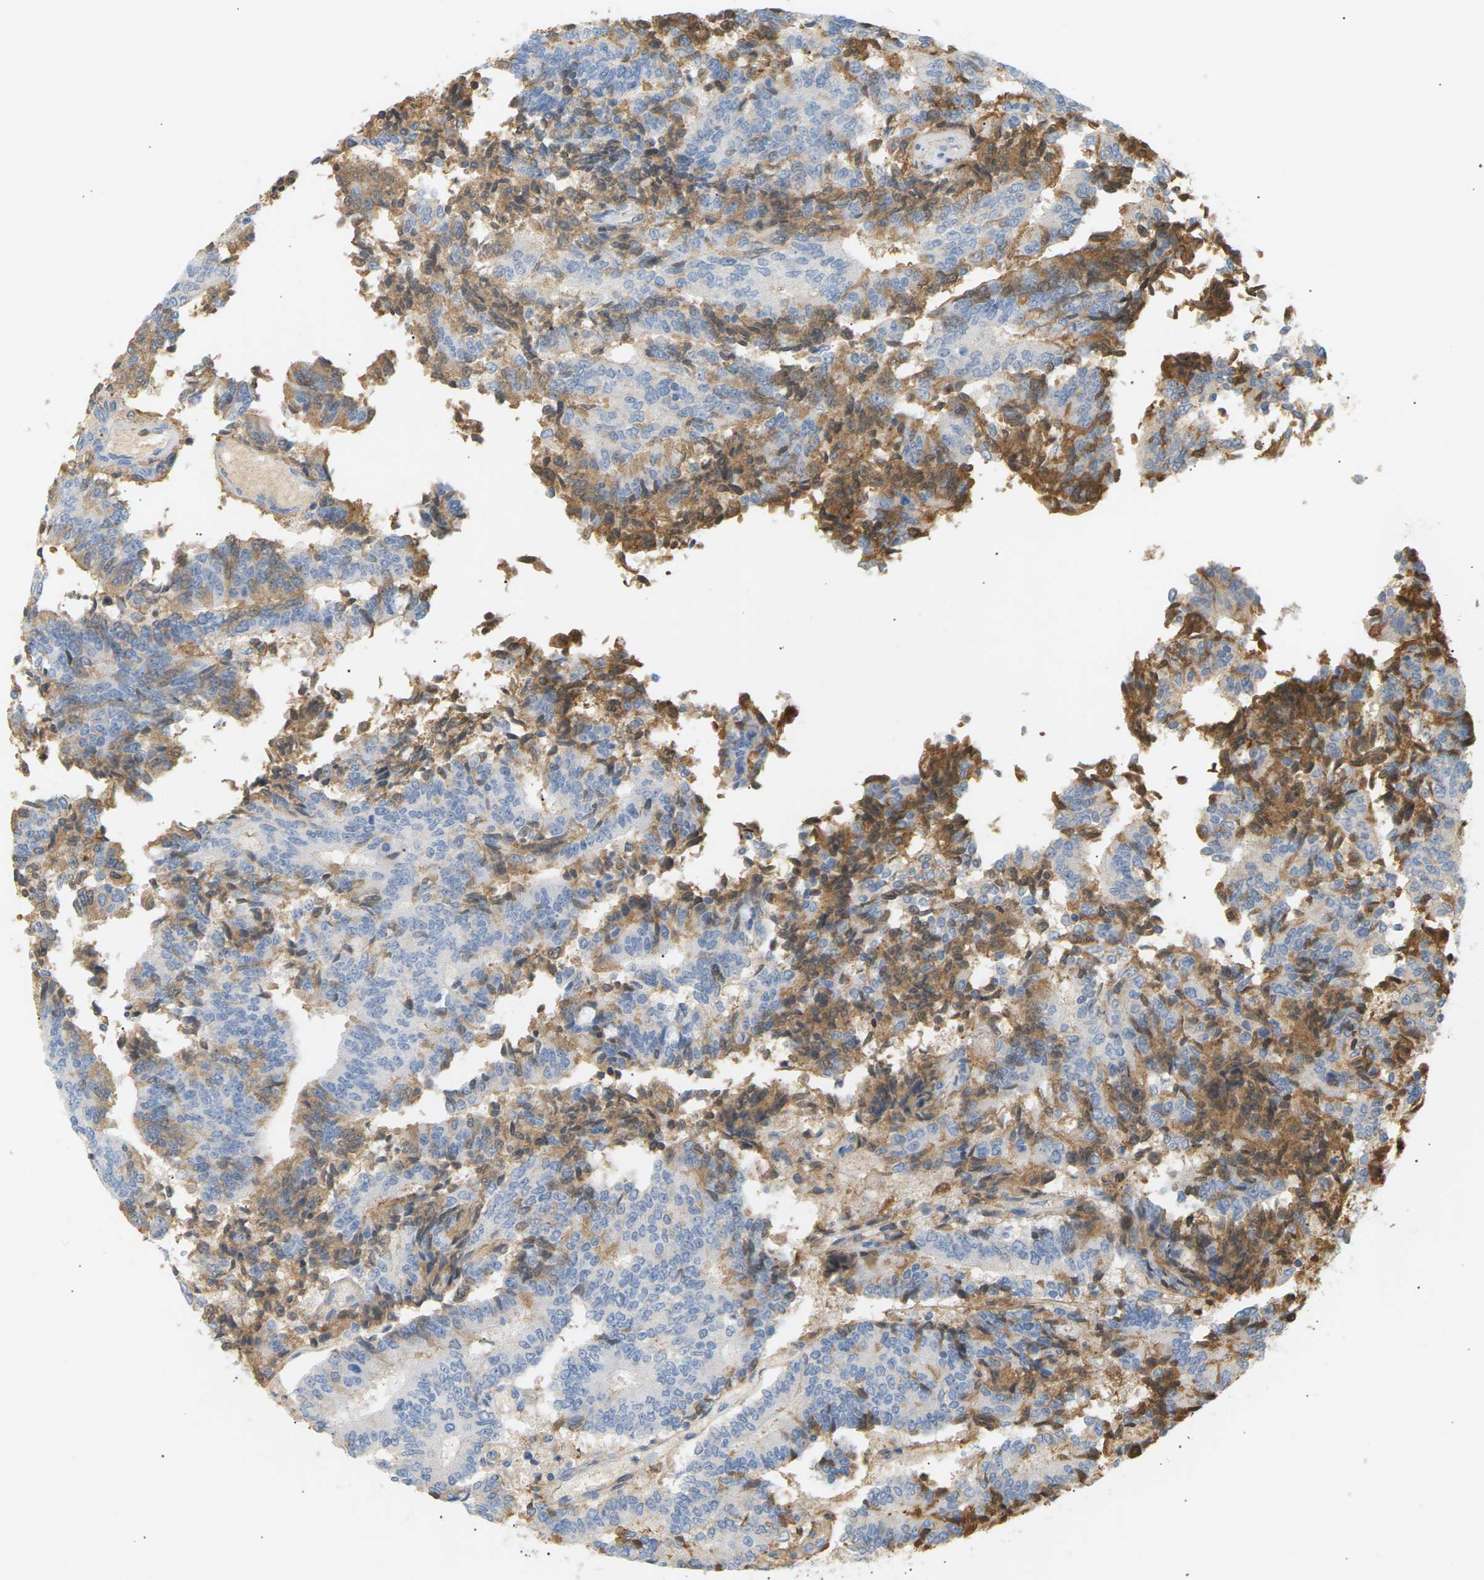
{"staining": {"intensity": "moderate", "quantity": "<25%", "location": "cytoplasmic/membranous"}, "tissue": "prostate cancer", "cell_type": "Tumor cells", "image_type": "cancer", "snomed": [{"axis": "morphology", "description": "Normal tissue, NOS"}, {"axis": "morphology", "description": "Adenocarcinoma, High grade"}, {"axis": "topography", "description": "Prostate"}, {"axis": "topography", "description": "Seminal veicle"}], "caption": "Immunohistochemical staining of adenocarcinoma (high-grade) (prostate) reveals low levels of moderate cytoplasmic/membranous protein staining in about <25% of tumor cells.", "gene": "IGLC3", "patient": {"sex": "male", "age": 55}}